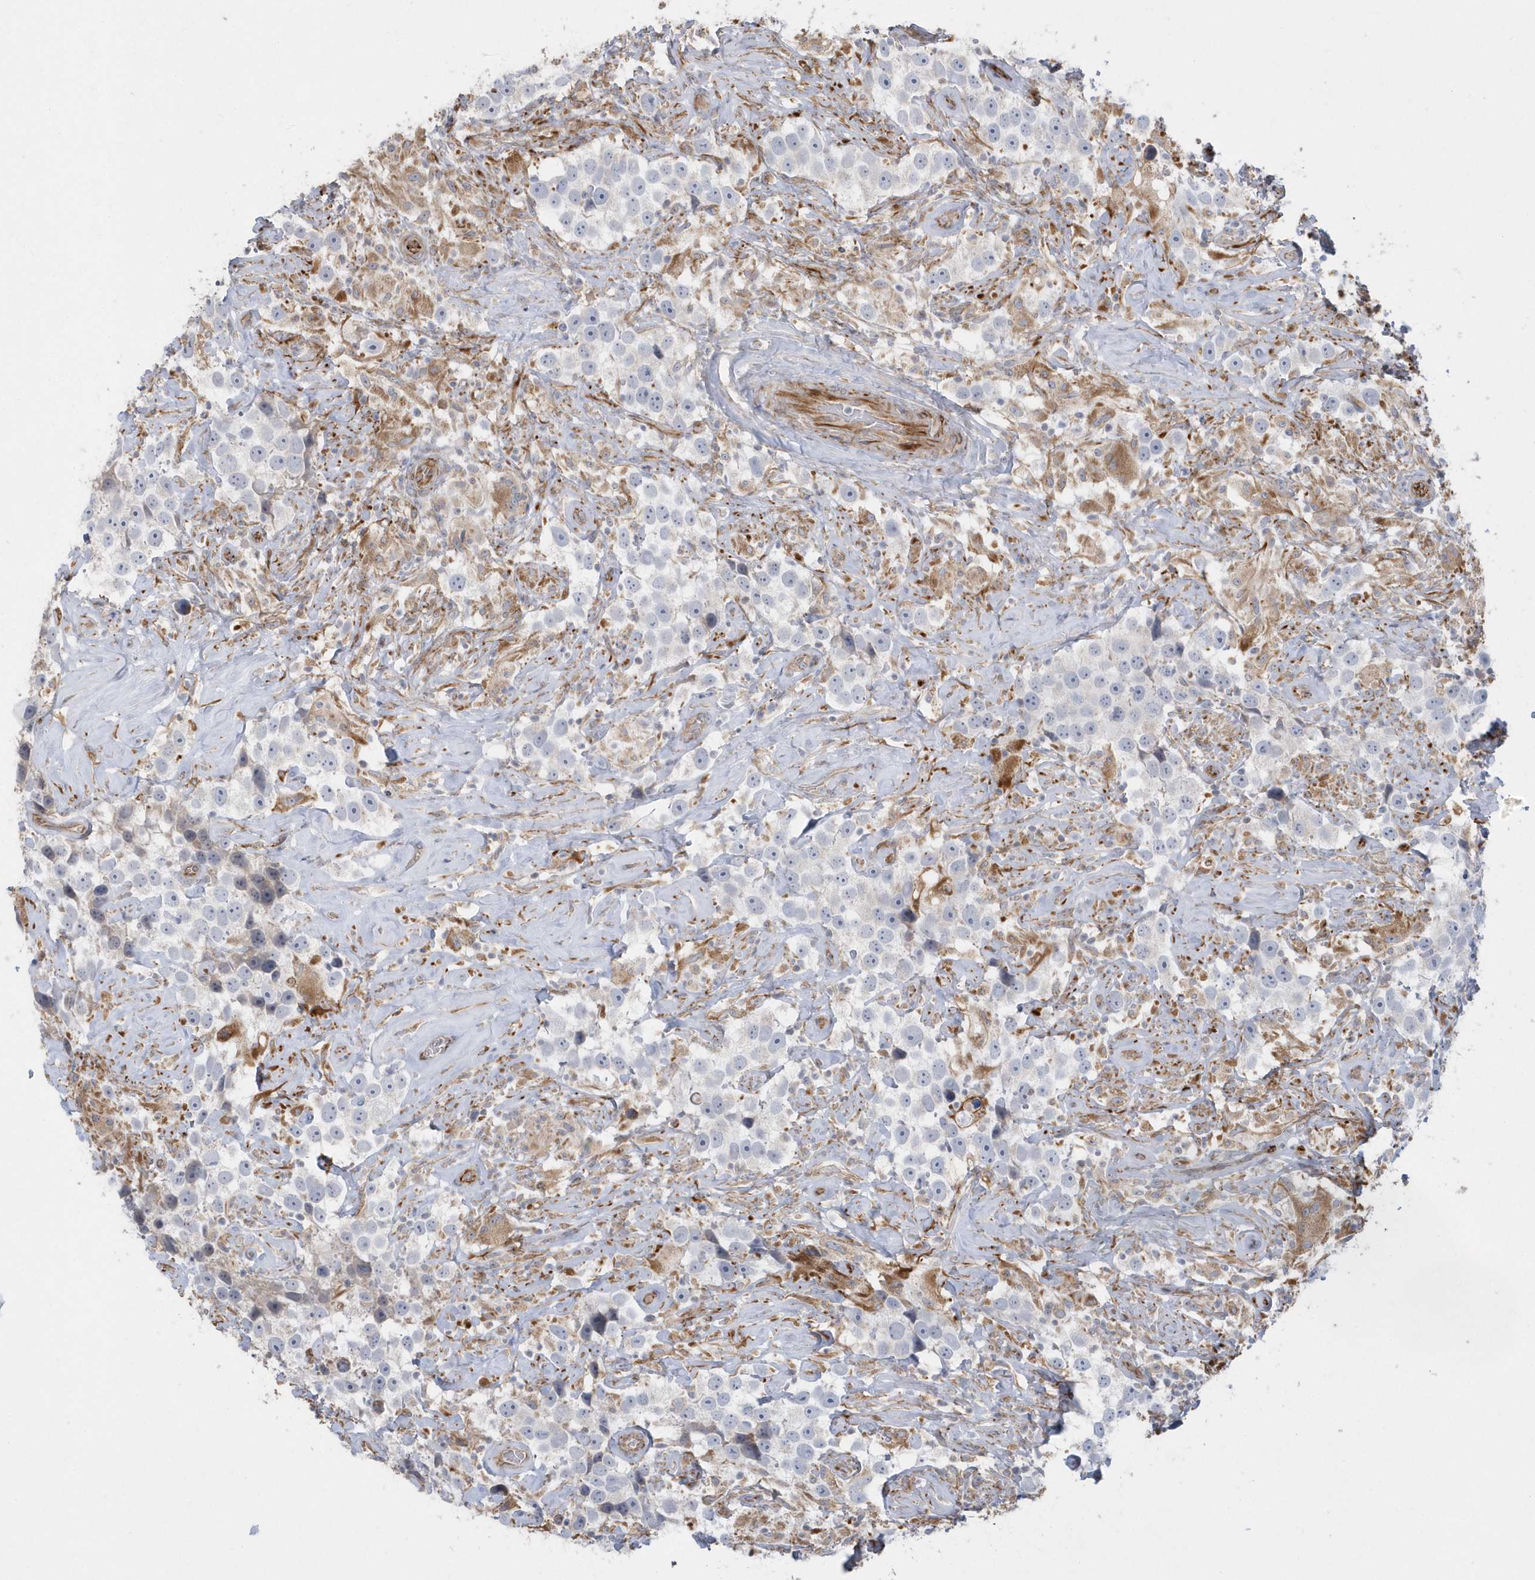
{"staining": {"intensity": "negative", "quantity": "none", "location": "none"}, "tissue": "testis cancer", "cell_type": "Tumor cells", "image_type": "cancer", "snomed": [{"axis": "morphology", "description": "Seminoma, NOS"}, {"axis": "topography", "description": "Testis"}], "caption": "This photomicrograph is of testis seminoma stained with immunohistochemistry to label a protein in brown with the nuclei are counter-stained blue. There is no expression in tumor cells.", "gene": "RAB17", "patient": {"sex": "male", "age": 49}}